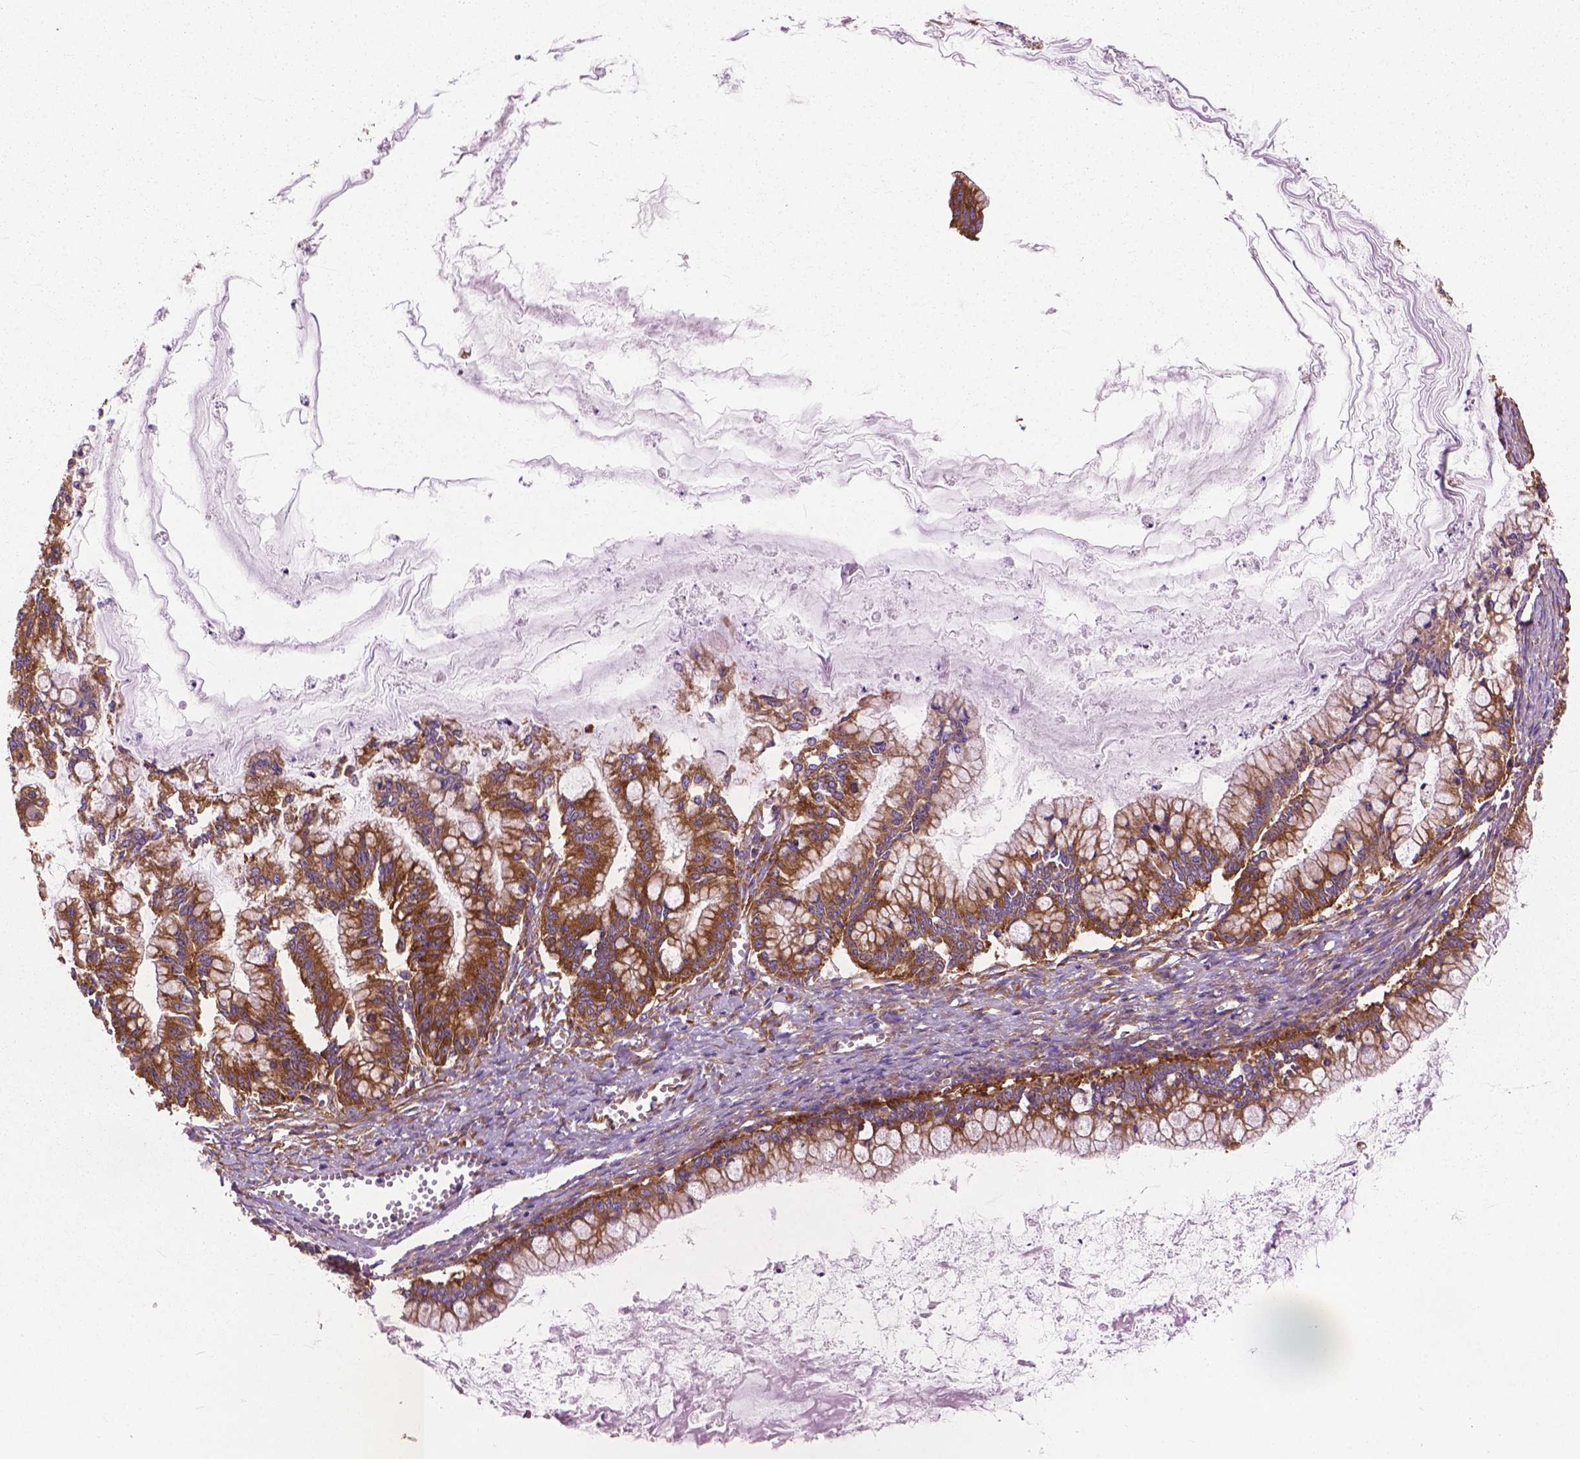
{"staining": {"intensity": "moderate", "quantity": ">75%", "location": "cytoplasmic/membranous"}, "tissue": "ovarian cancer", "cell_type": "Tumor cells", "image_type": "cancer", "snomed": [{"axis": "morphology", "description": "Cystadenocarcinoma, mucinous, NOS"}, {"axis": "topography", "description": "Ovary"}], "caption": "Immunohistochemical staining of human ovarian cancer (mucinous cystadenocarcinoma) exhibits medium levels of moderate cytoplasmic/membranous staining in about >75% of tumor cells.", "gene": "RPL37A", "patient": {"sex": "female", "age": 67}}